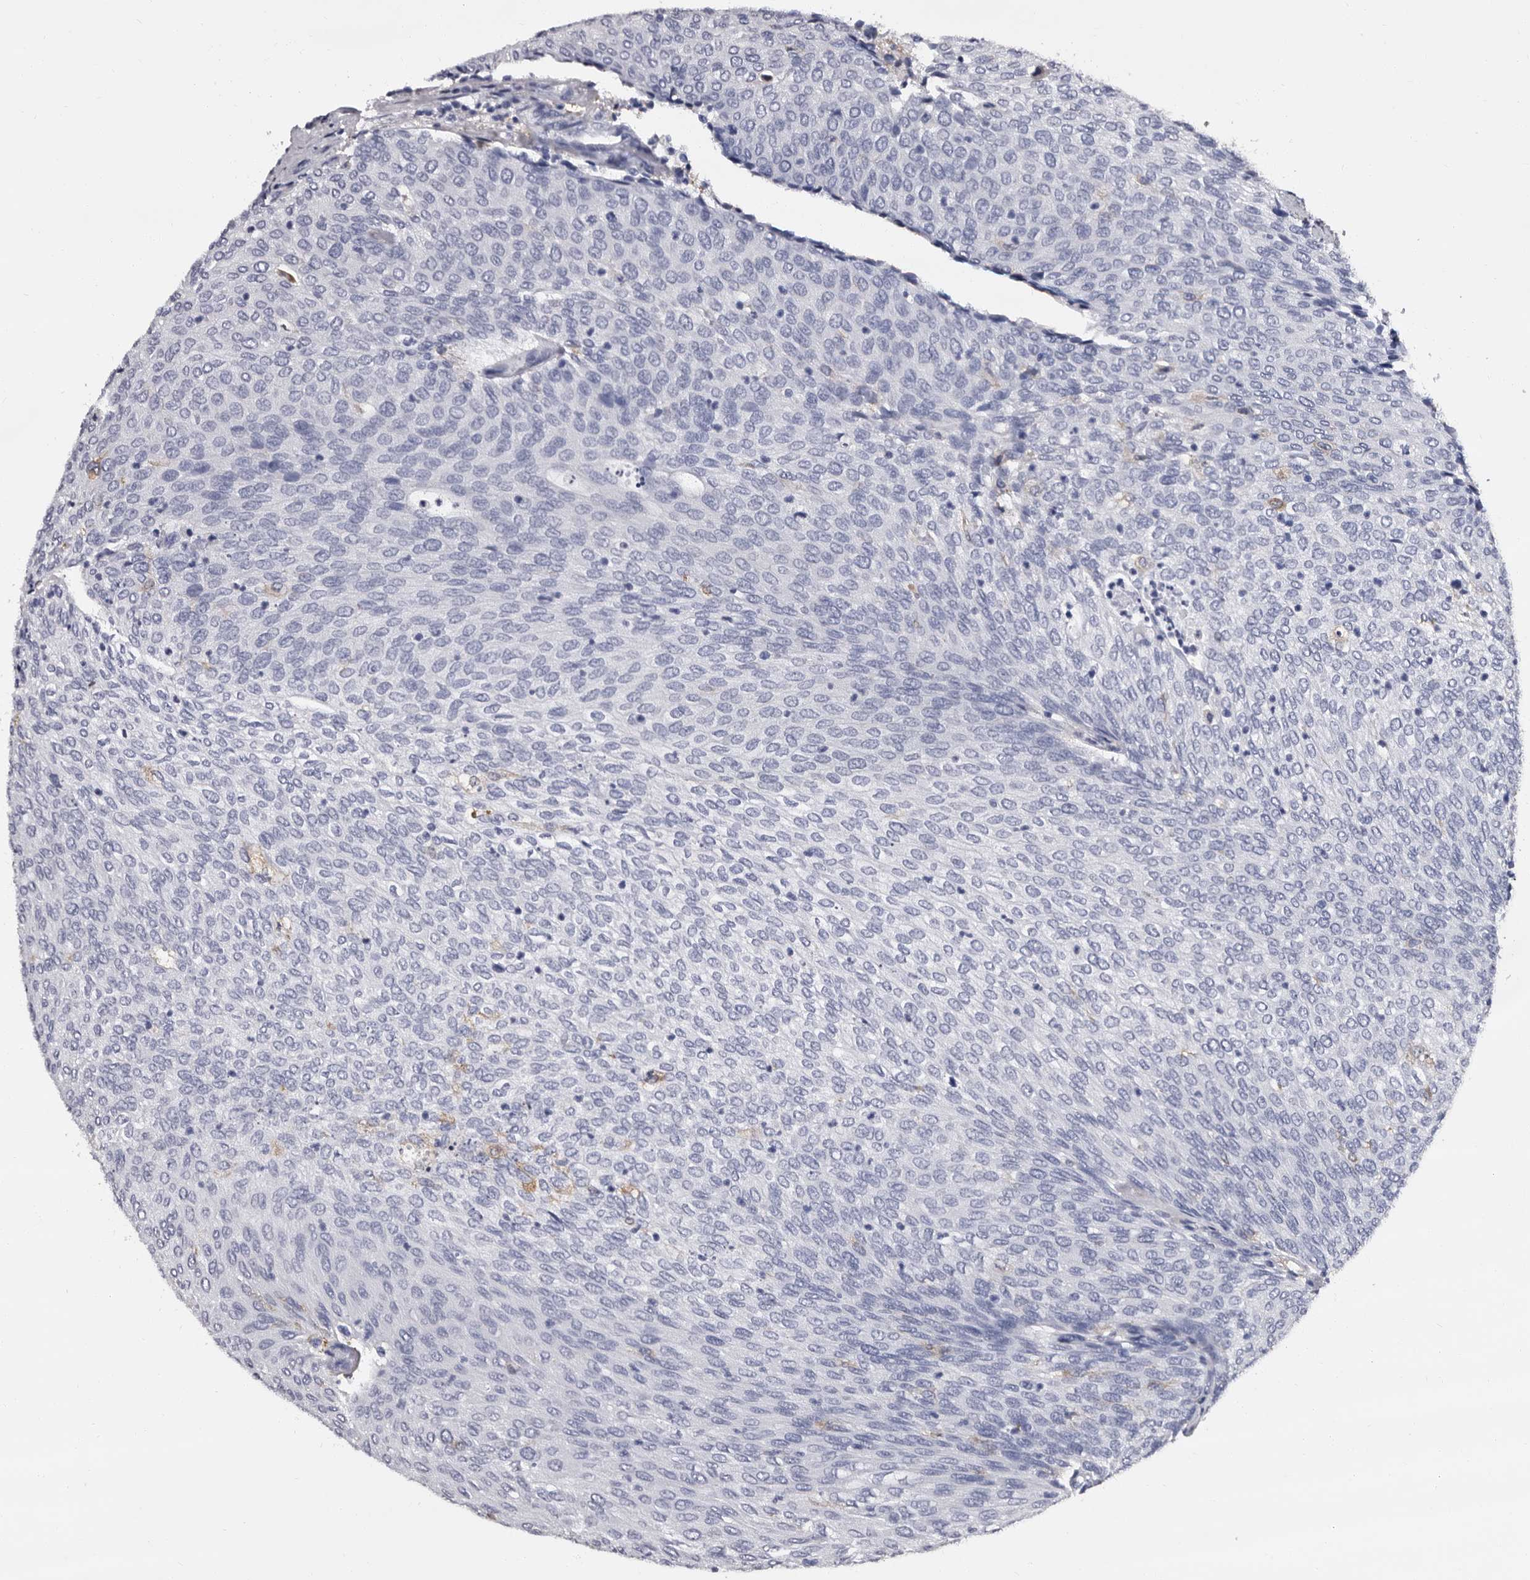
{"staining": {"intensity": "negative", "quantity": "none", "location": "none"}, "tissue": "urothelial cancer", "cell_type": "Tumor cells", "image_type": "cancer", "snomed": [{"axis": "morphology", "description": "Urothelial carcinoma, Low grade"}, {"axis": "topography", "description": "Urinary bladder"}], "caption": "Immunohistochemical staining of low-grade urothelial carcinoma shows no significant staining in tumor cells.", "gene": "EPB41L3", "patient": {"sex": "female", "age": 79}}